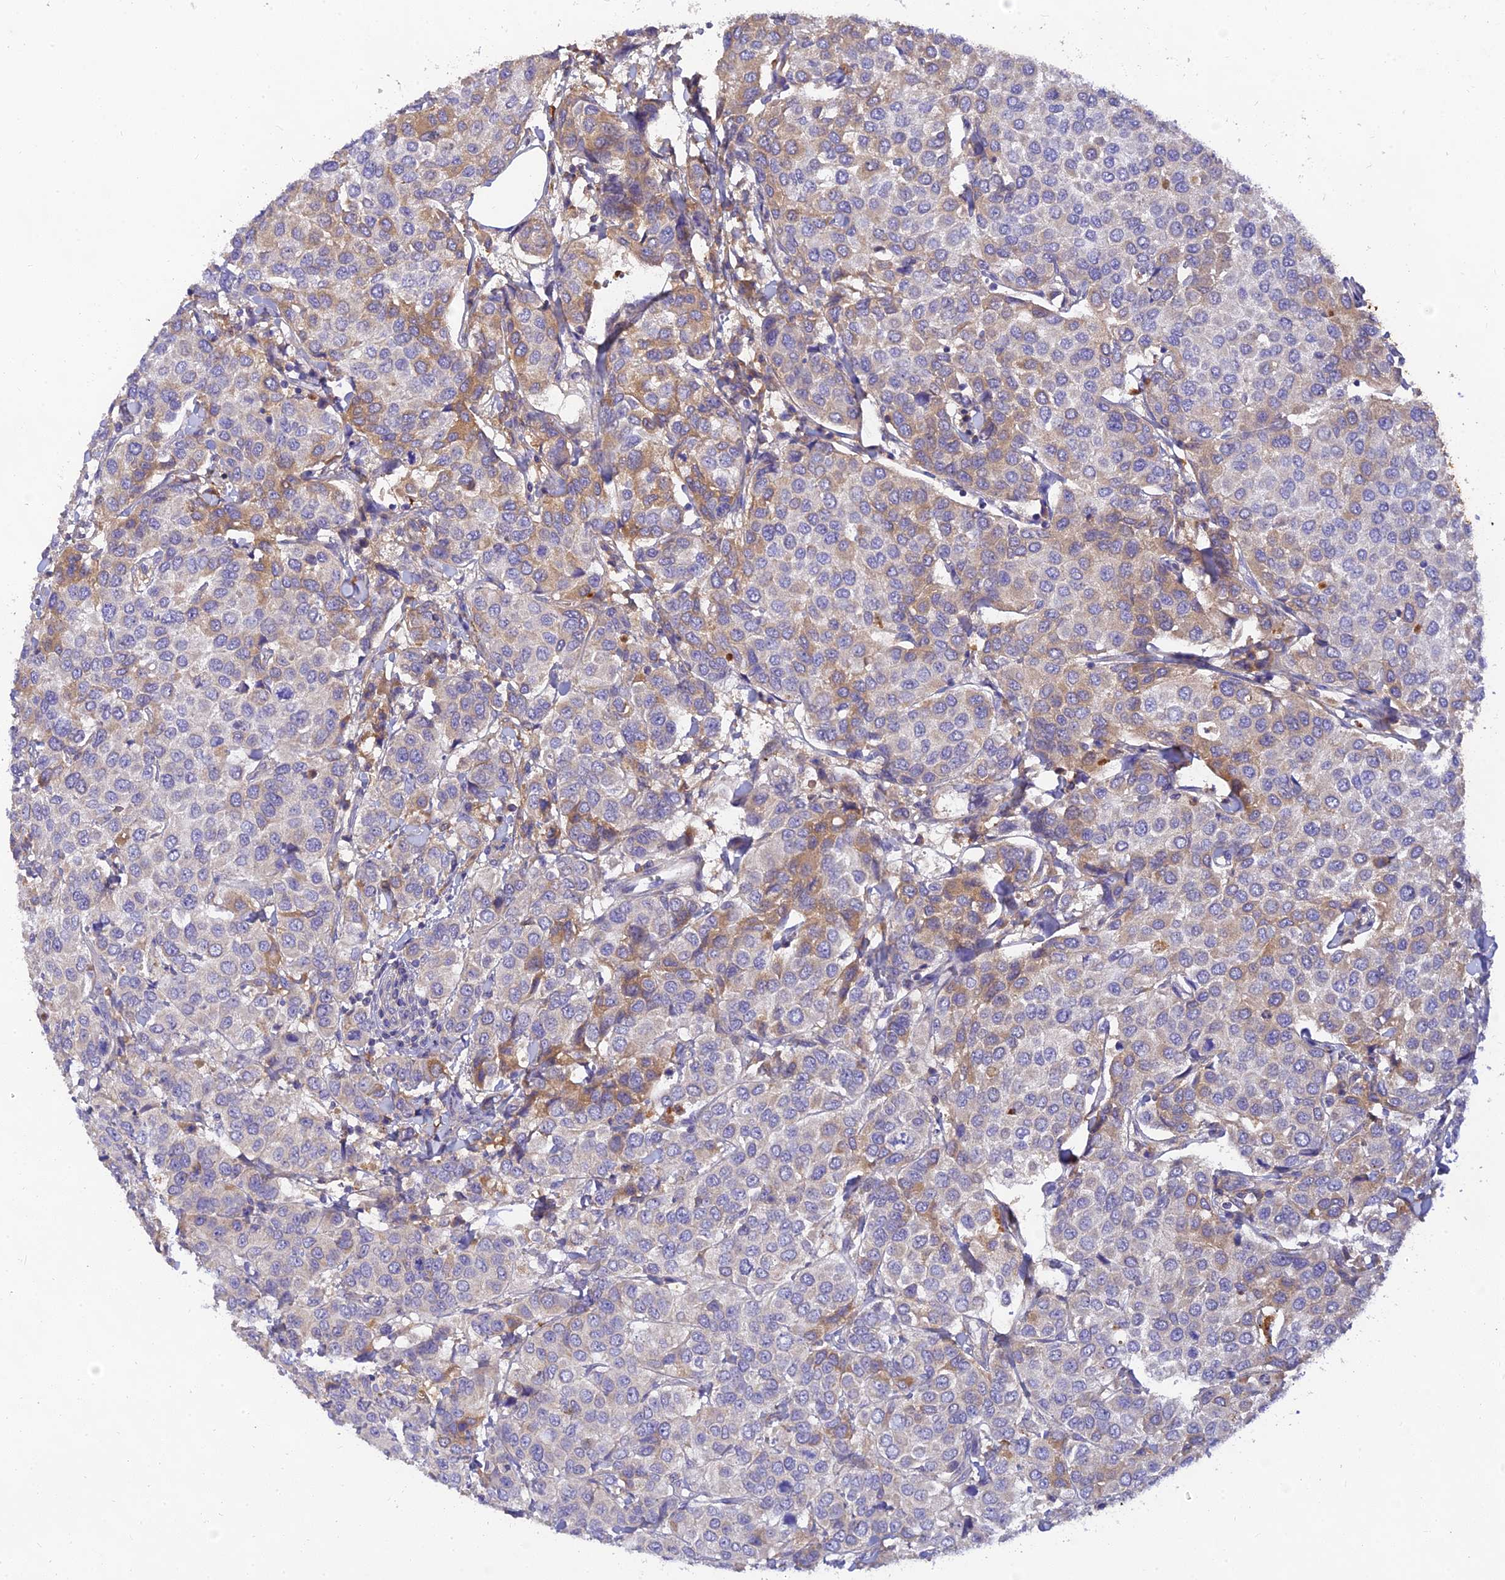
{"staining": {"intensity": "moderate", "quantity": "<25%", "location": "cytoplasmic/membranous"}, "tissue": "breast cancer", "cell_type": "Tumor cells", "image_type": "cancer", "snomed": [{"axis": "morphology", "description": "Duct carcinoma"}, {"axis": "topography", "description": "Breast"}], "caption": "Immunohistochemical staining of breast cancer (intraductal carcinoma) demonstrates low levels of moderate cytoplasmic/membranous protein positivity in about <25% of tumor cells.", "gene": "ACSM5", "patient": {"sex": "female", "age": 55}}